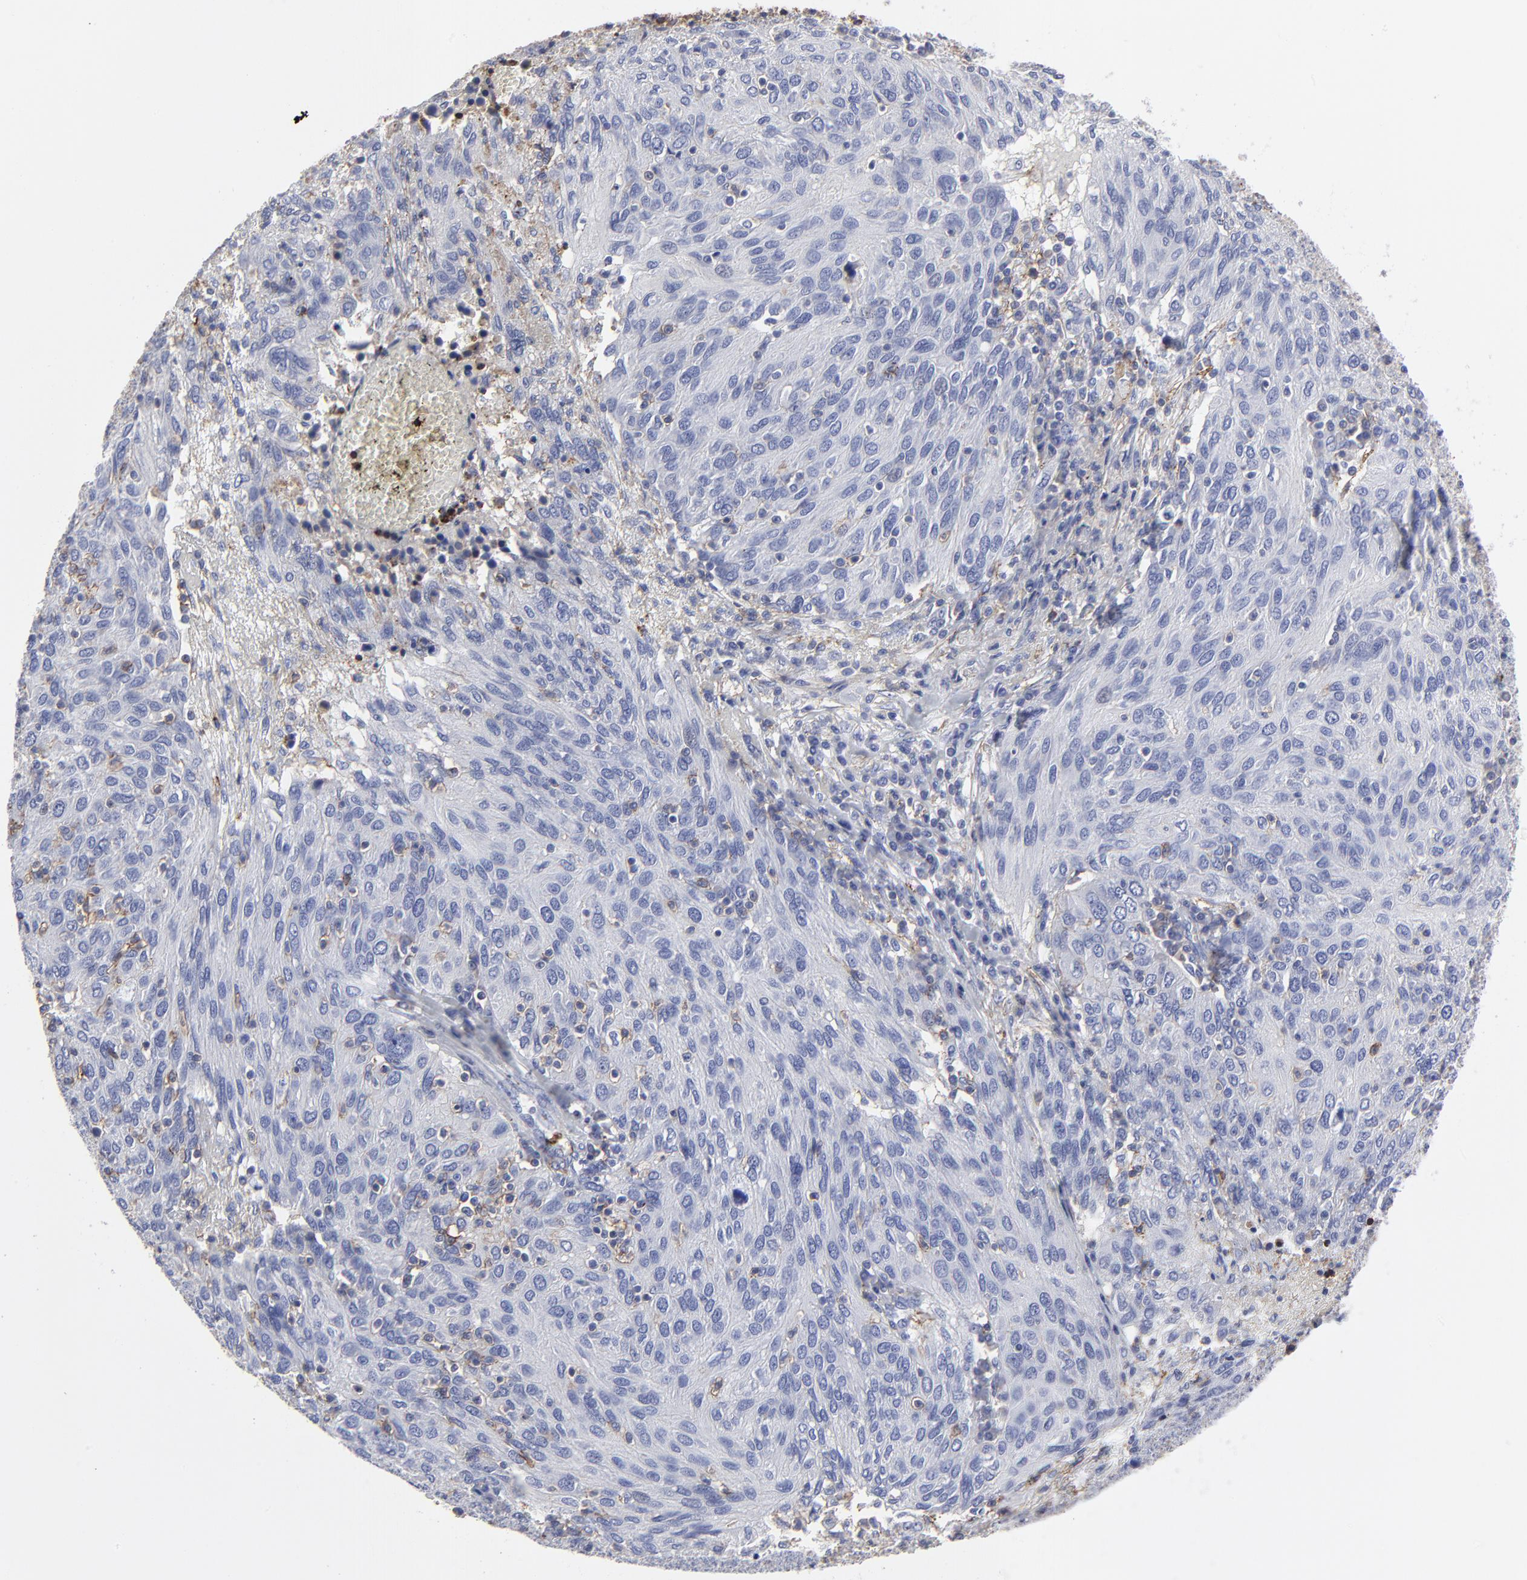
{"staining": {"intensity": "negative", "quantity": "none", "location": "none"}, "tissue": "ovarian cancer", "cell_type": "Tumor cells", "image_type": "cancer", "snomed": [{"axis": "morphology", "description": "Carcinoma, endometroid"}, {"axis": "topography", "description": "Ovary"}], "caption": "High power microscopy photomicrograph of an immunohistochemistry (IHC) photomicrograph of ovarian cancer (endometroid carcinoma), revealing no significant staining in tumor cells.", "gene": "ANXA6", "patient": {"sex": "female", "age": 50}}